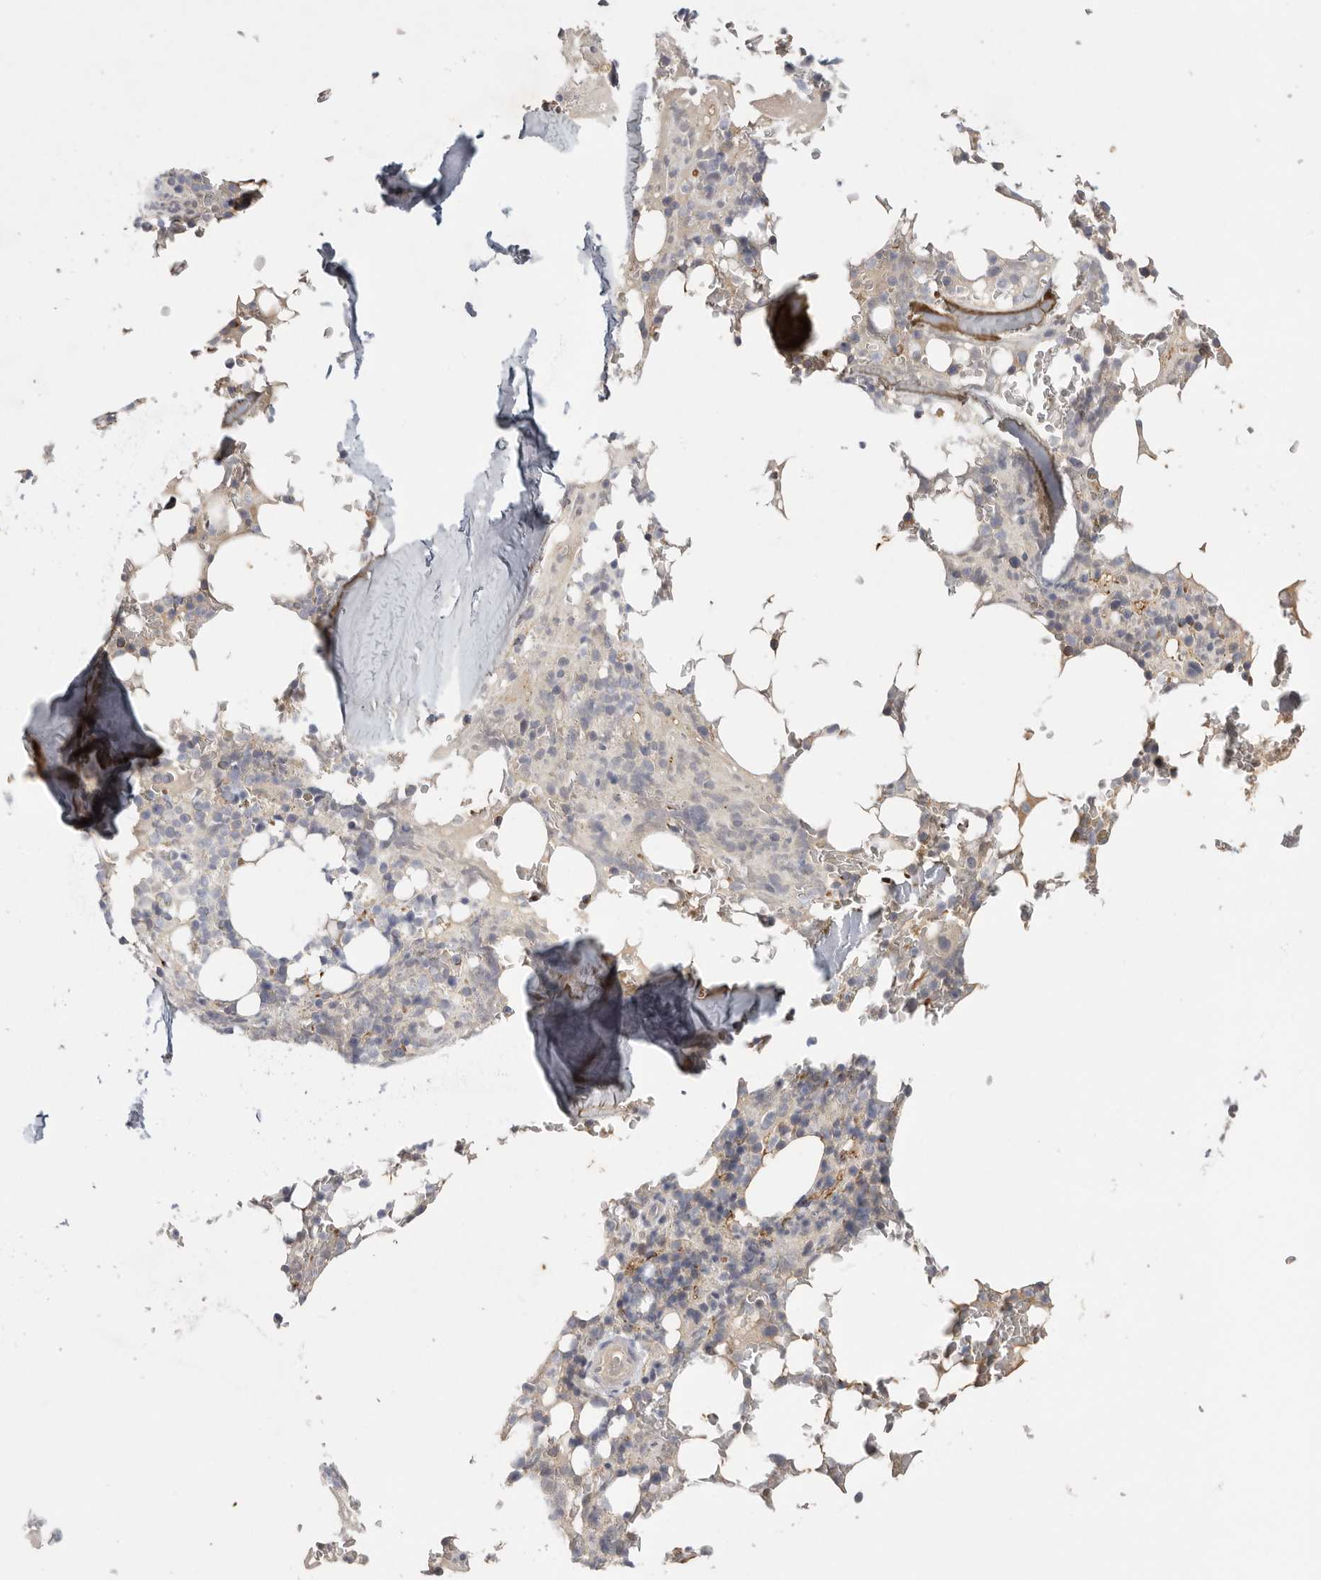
{"staining": {"intensity": "negative", "quantity": "none", "location": "none"}, "tissue": "bone marrow", "cell_type": "Hematopoietic cells", "image_type": "normal", "snomed": [{"axis": "morphology", "description": "Normal tissue, NOS"}, {"axis": "topography", "description": "Bone marrow"}], "caption": "Bone marrow stained for a protein using immunohistochemistry (IHC) reveals no positivity hematopoietic cells.", "gene": "CFAP298", "patient": {"sex": "male", "age": 58}}